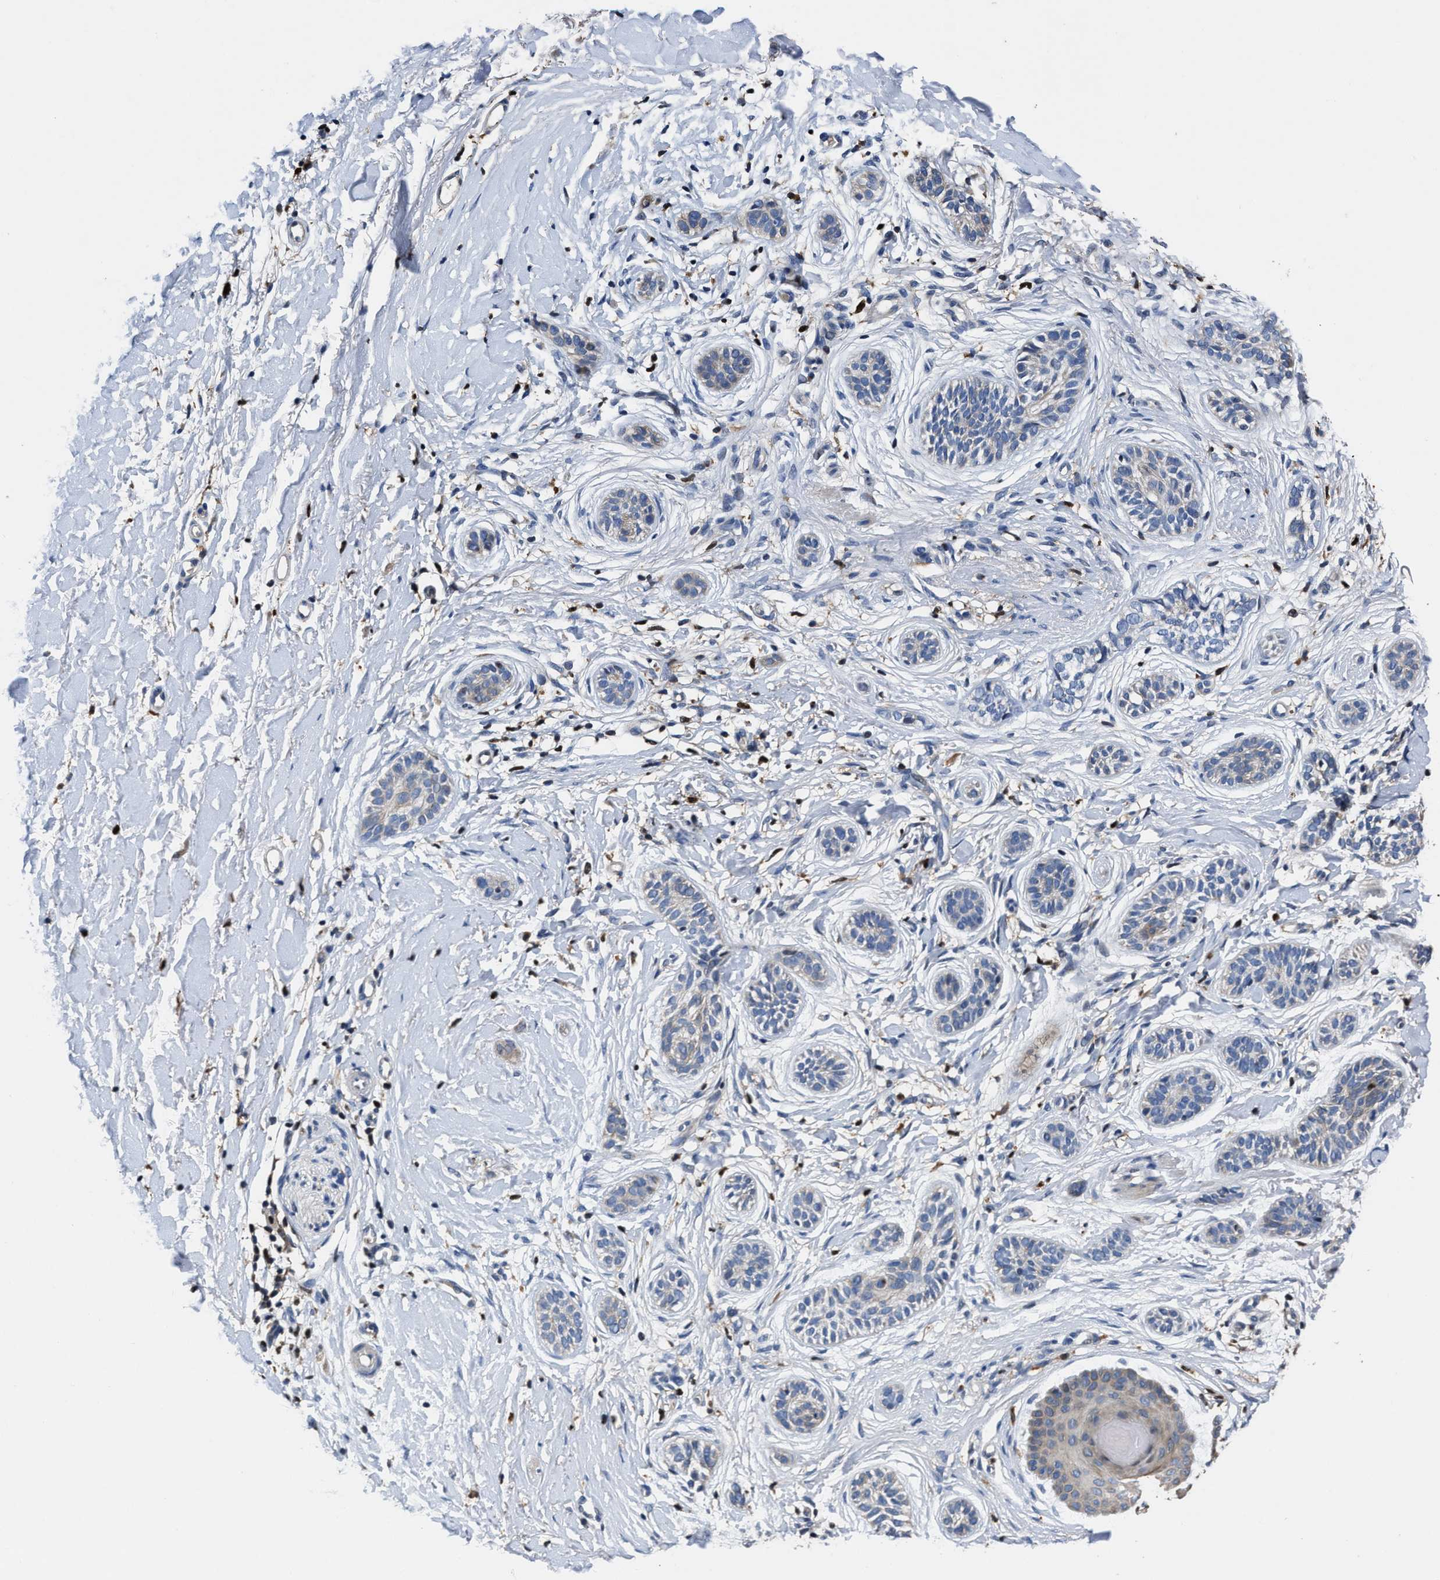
{"staining": {"intensity": "negative", "quantity": "none", "location": "none"}, "tissue": "skin cancer", "cell_type": "Tumor cells", "image_type": "cancer", "snomed": [{"axis": "morphology", "description": "Normal tissue, NOS"}, {"axis": "morphology", "description": "Basal cell carcinoma"}, {"axis": "topography", "description": "Skin"}], "caption": "IHC photomicrograph of human skin cancer (basal cell carcinoma) stained for a protein (brown), which reveals no expression in tumor cells. (Stains: DAB immunohistochemistry (IHC) with hematoxylin counter stain, Microscopy: brightfield microscopy at high magnification).", "gene": "RGS10", "patient": {"sex": "male", "age": 63}}